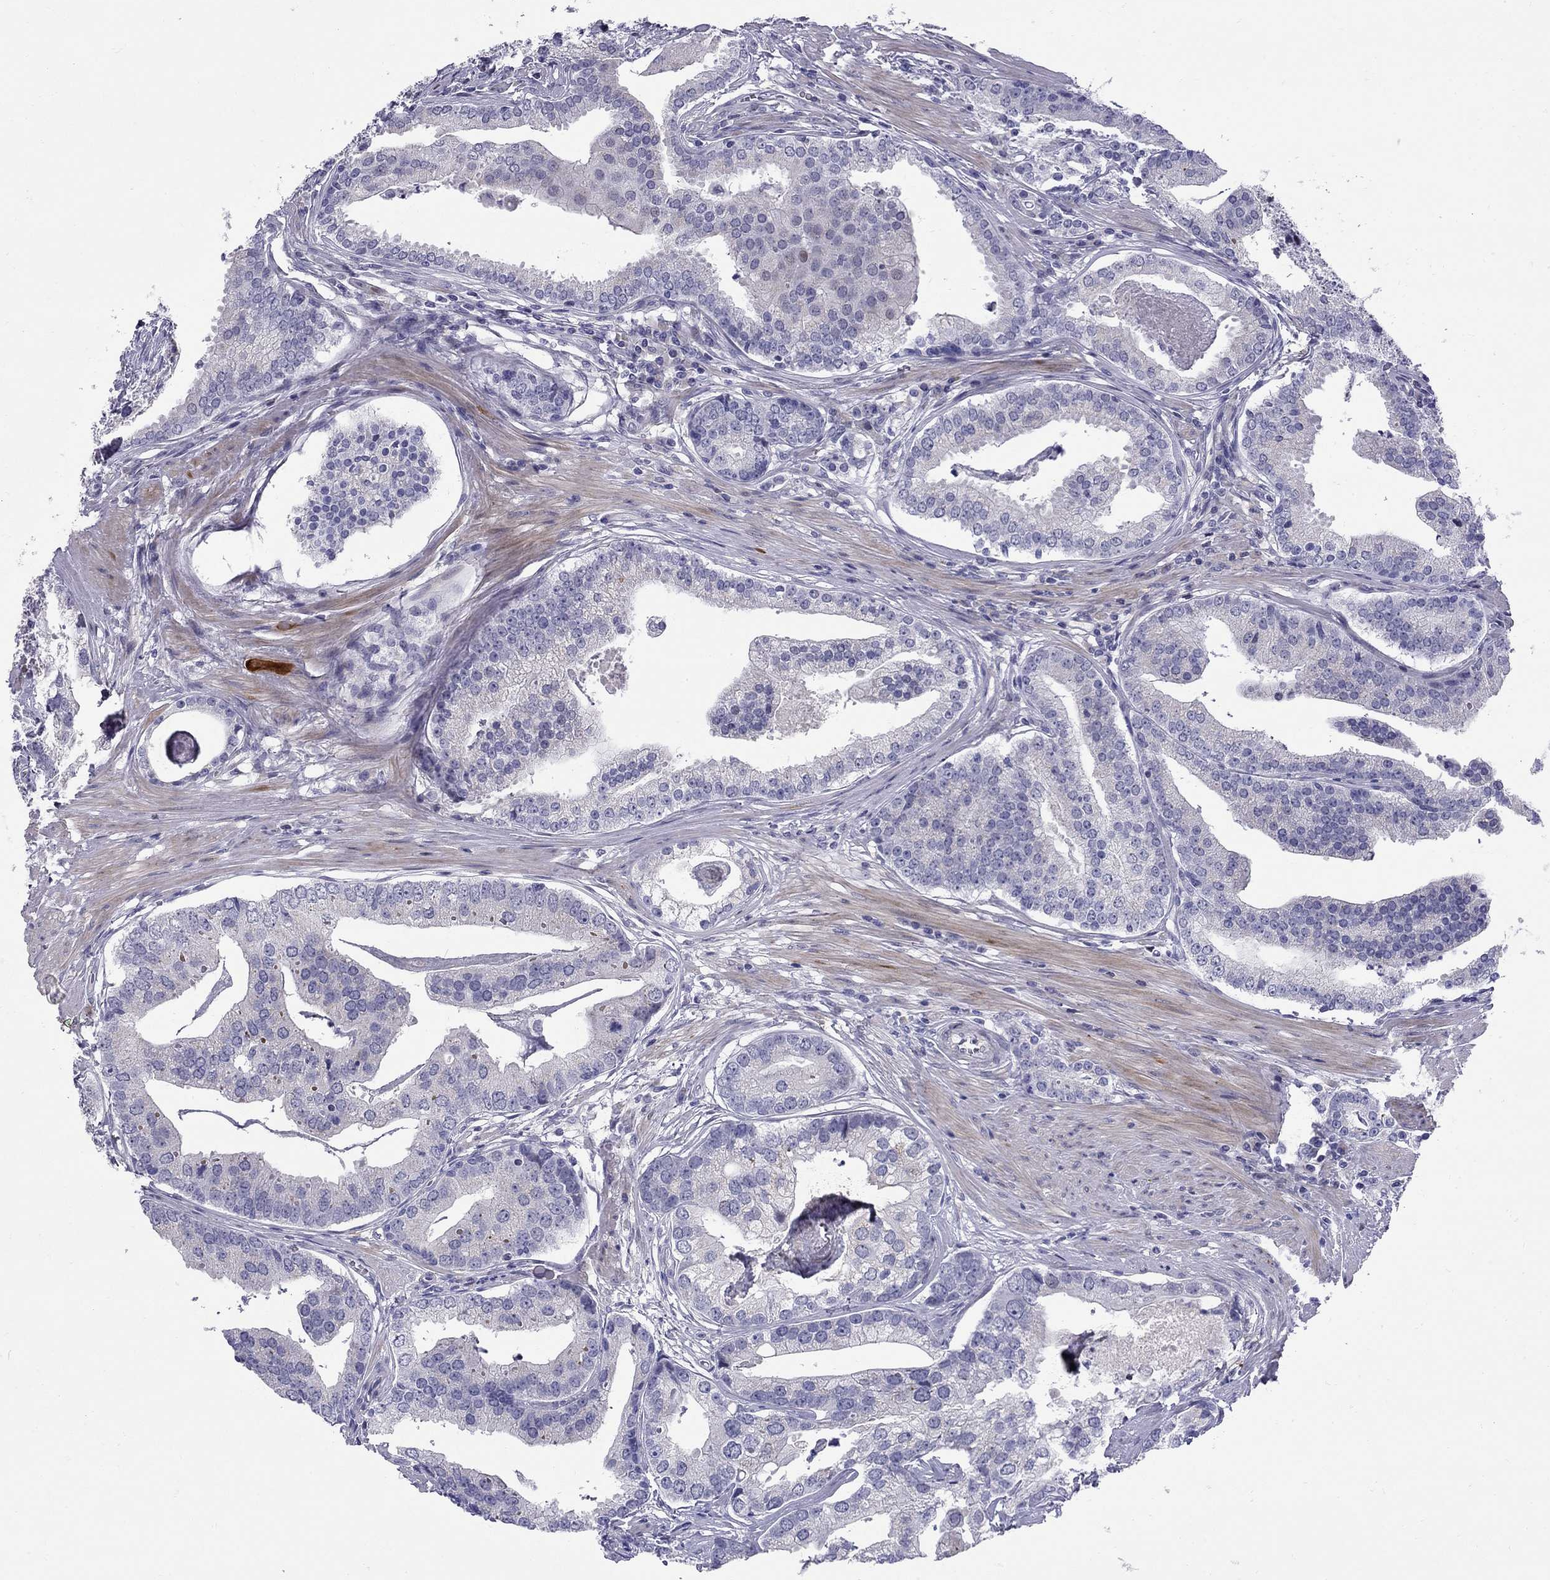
{"staining": {"intensity": "negative", "quantity": "none", "location": "none"}, "tissue": "prostate cancer", "cell_type": "Tumor cells", "image_type": "cancer", "snomed": [{"axis": "morphology", "description": "Adenocarcinoma, NOS"}, {"axis": "topography", "description": "Prostate and seminal vesicle, NOS"}, {"axis": "topography", "description": "Prostate"}], "caption": "DAB (3,3'-diaminobenzidine) immunohistochemical staining of human prostate adenocarcinoma shows no significant positivity in tumor cells.", "gene": "C8orf88", "patient": {"sex": "male", "age": 44}}